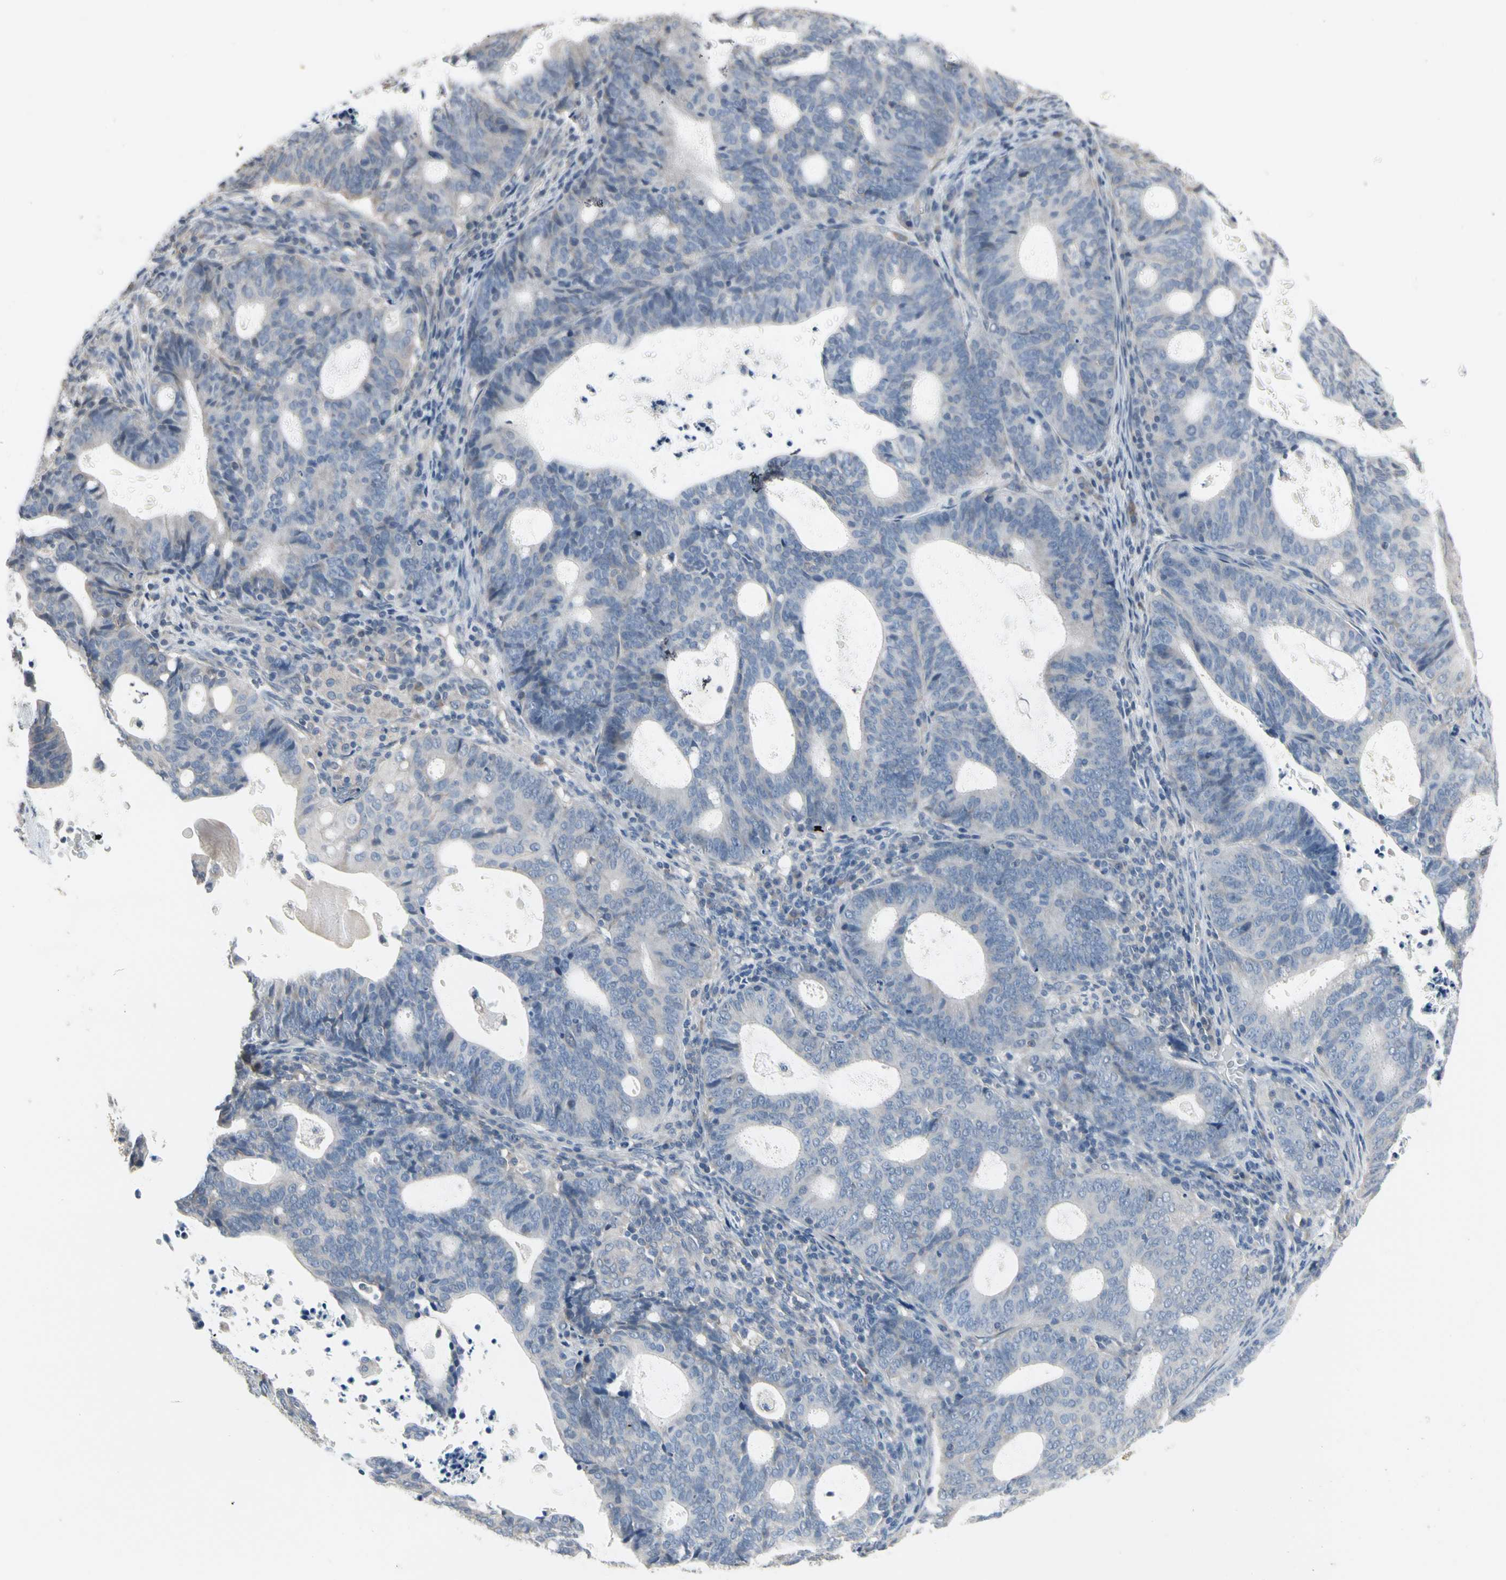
{"staining": {"intensity": "weak", "quantity": "<25%", "location": "cytoplasmic/membranous"}, "tissue": "endometrial cancer", "cell_type": "Tumor cells", "image_type": "cancer", "snomed": [{"axis": "morphology", "description": "Adenocarcinoma, NOS"}, {"axis": "topography", "description": "Uterus"}], "caption": "The photomicrograph reveals no significant positivity in tumor cells of endometrial adenocarcinoma.", "gene": "SV2A", "patient": {"sex": "female", "age": 83}}